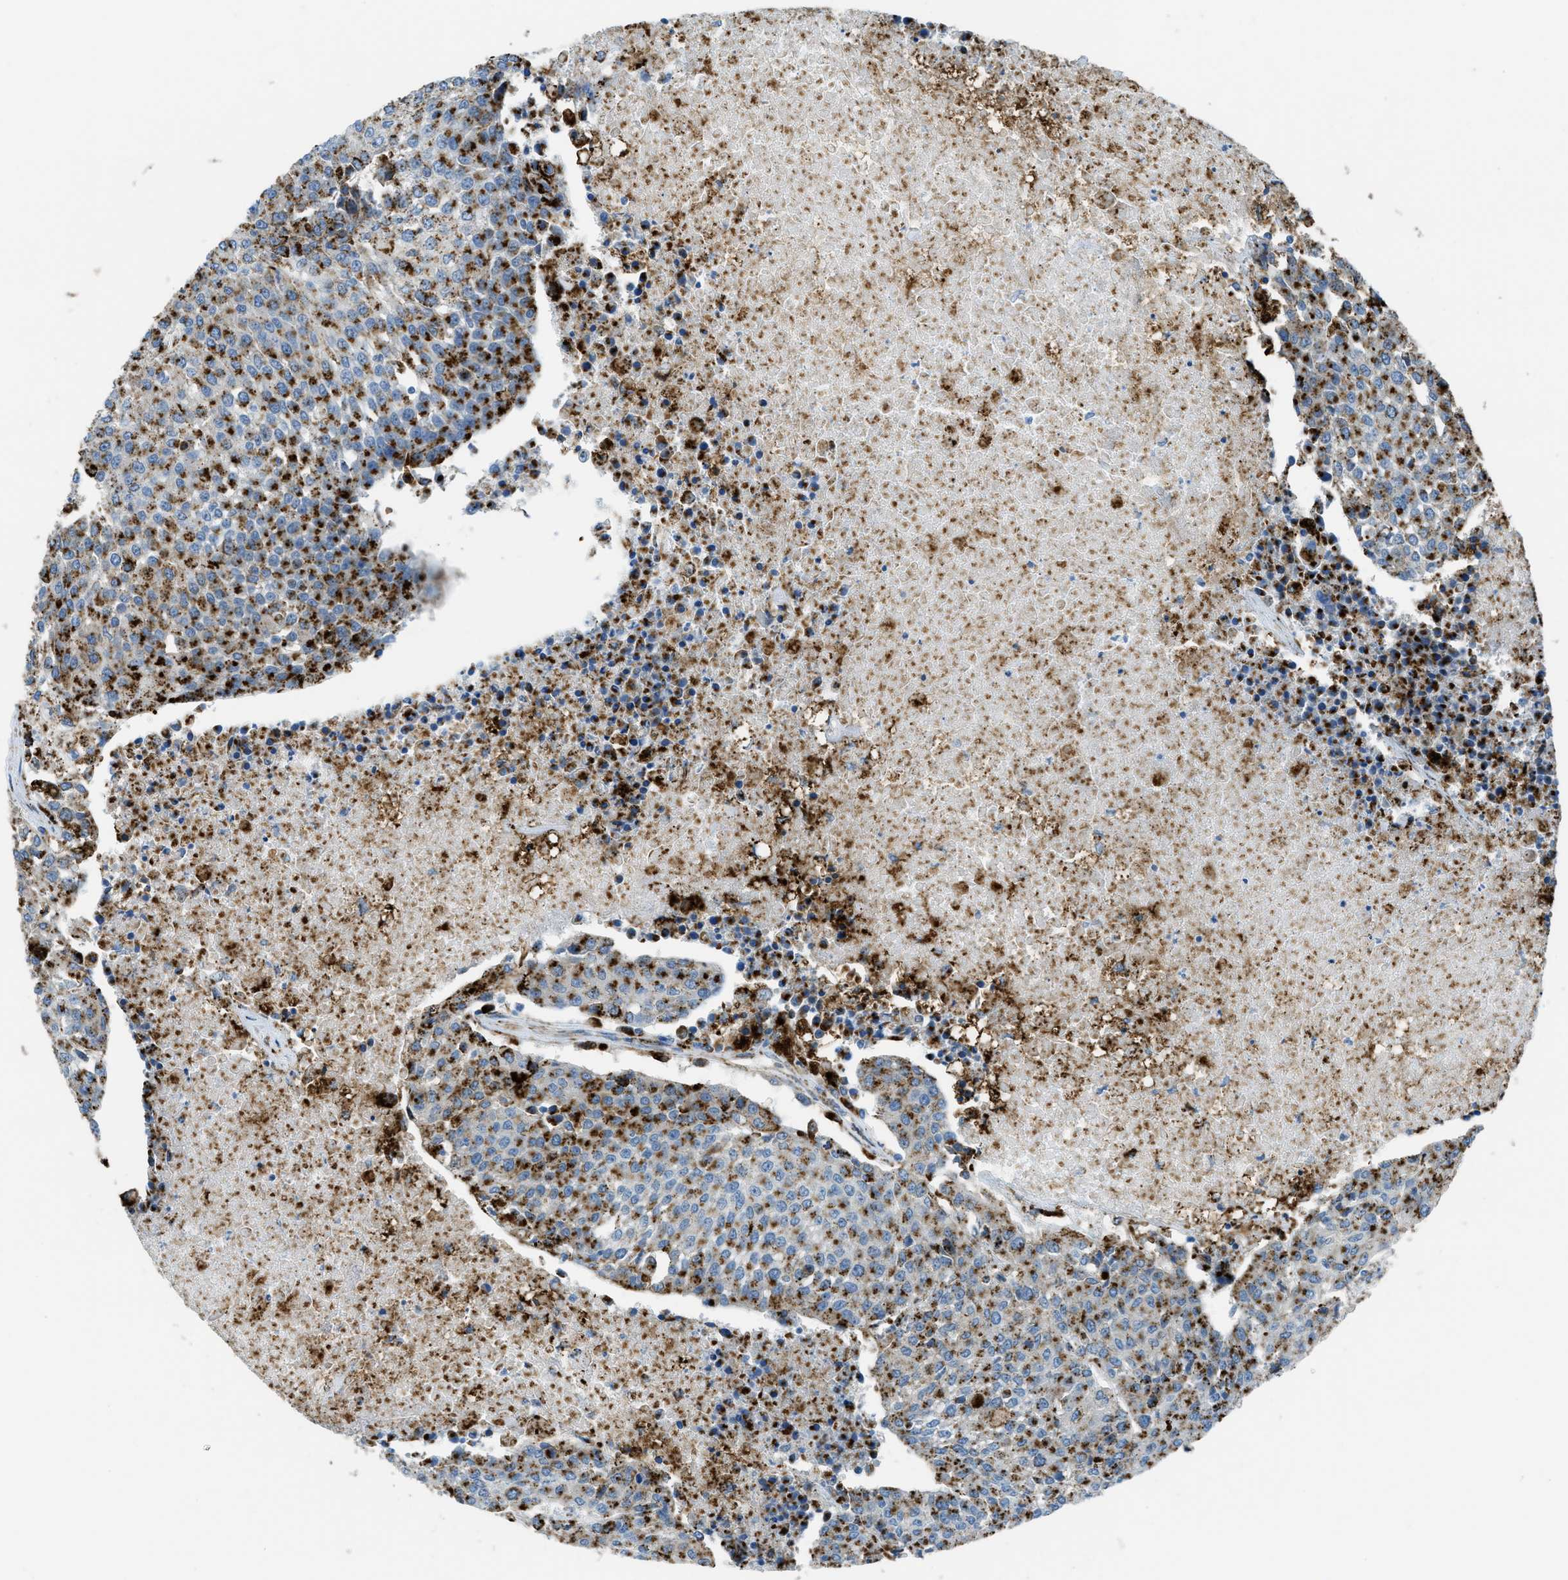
{"staining": {"intensity": "strong", "quantity": ">75%", "location": "cytoplasmic/membranous"}, "tissue": "urothelial cancer", "cell_type": "Tumor cells", "image_type": "cancer", "snomed": [{"axis": "morphology", "description": "Urothelial carcinoma, High grade"}, {"axis": "topography", "description": "Urinary bladder"}], "caption": "Urothelial carcinoma (high-grade) stained with a brown dye exhibits strong cytoplasmic/membranous positive positivity in approximately >75% of tumor cells.", "gene": "SCARB2", "patient": {"sex": "female", "age": 85}}